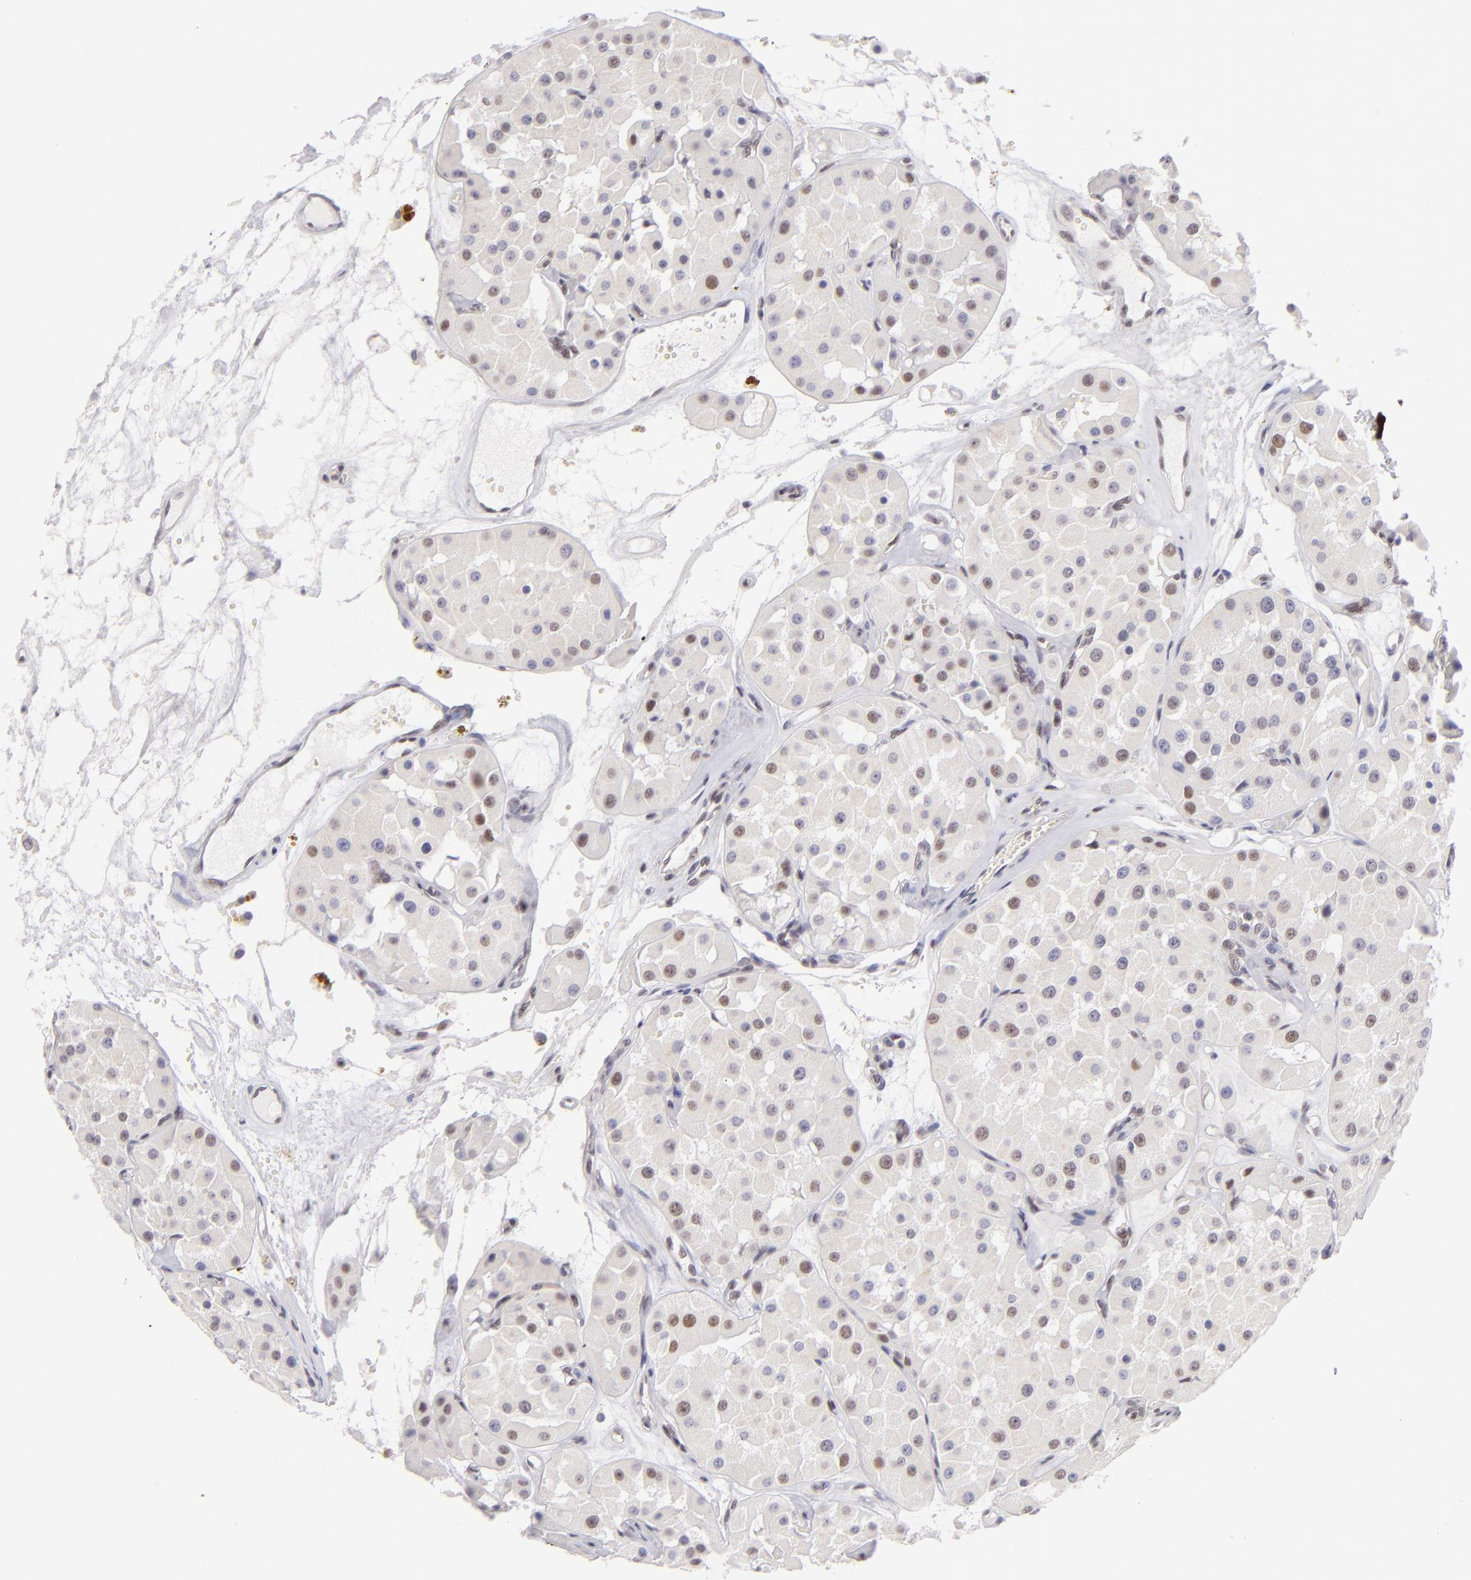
{"staining": {"intensity": "weak", "quantity": "25%-75%", "location": "nuclear"}, "tissue": "renal cancer", "cell_type": "Tumor cells", "image_type": "cancer", "snomed": [{"axis": "morphology", "description": "Adenocarcinoma, uncertain malignant potential"}, {"axis": "topography", "description": "Kidney"}], "caption": "Renal adenocarcinoma,  uncertain malignant potential stained for a protein reveals weak nuclear positivity in tumor cells.", "gene": "POU2F1", "patient": {"sex": "male", "age": 63}}